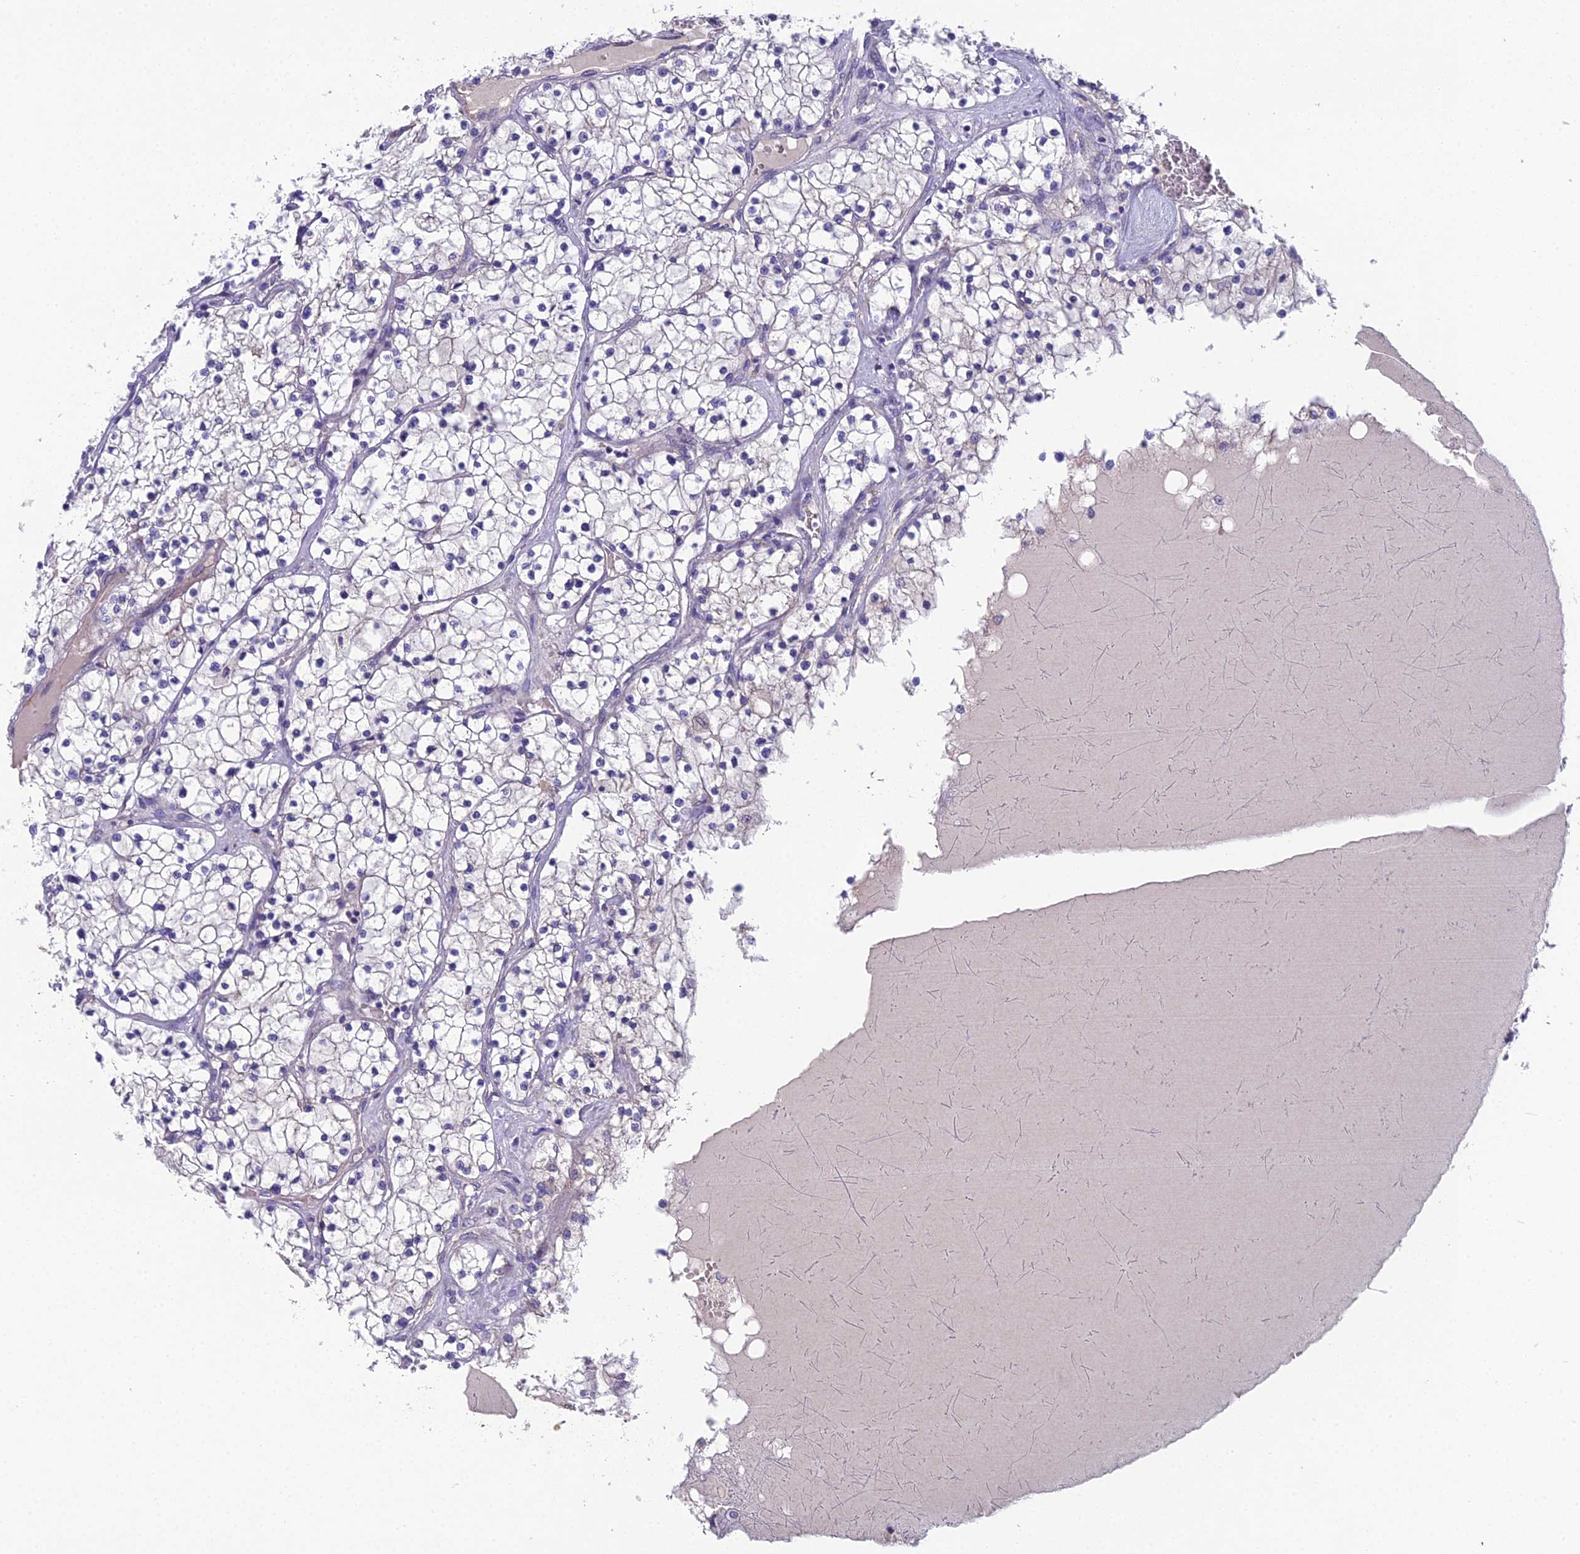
{"staining": {"intensity": "negative", "quantity": "none", "location": "none"}, "tissue": "renal cancer", "cell_type": "Tumor cells", "image_type": "cancer", "snomed": [{"axis": "morphology", "description": "Normal tissue, NOS"}, {"axis": "morphology", "description": "Adenocarcinoma, NOS"}, {"axis": "topography", "description": "Kidney"}], "caption": "Renal adenocarcinoma stained for a protein using IHC displays no positivity tumor cells.", "gene": "CFAP47", "patient": {"sex": "male", "age": 68}}